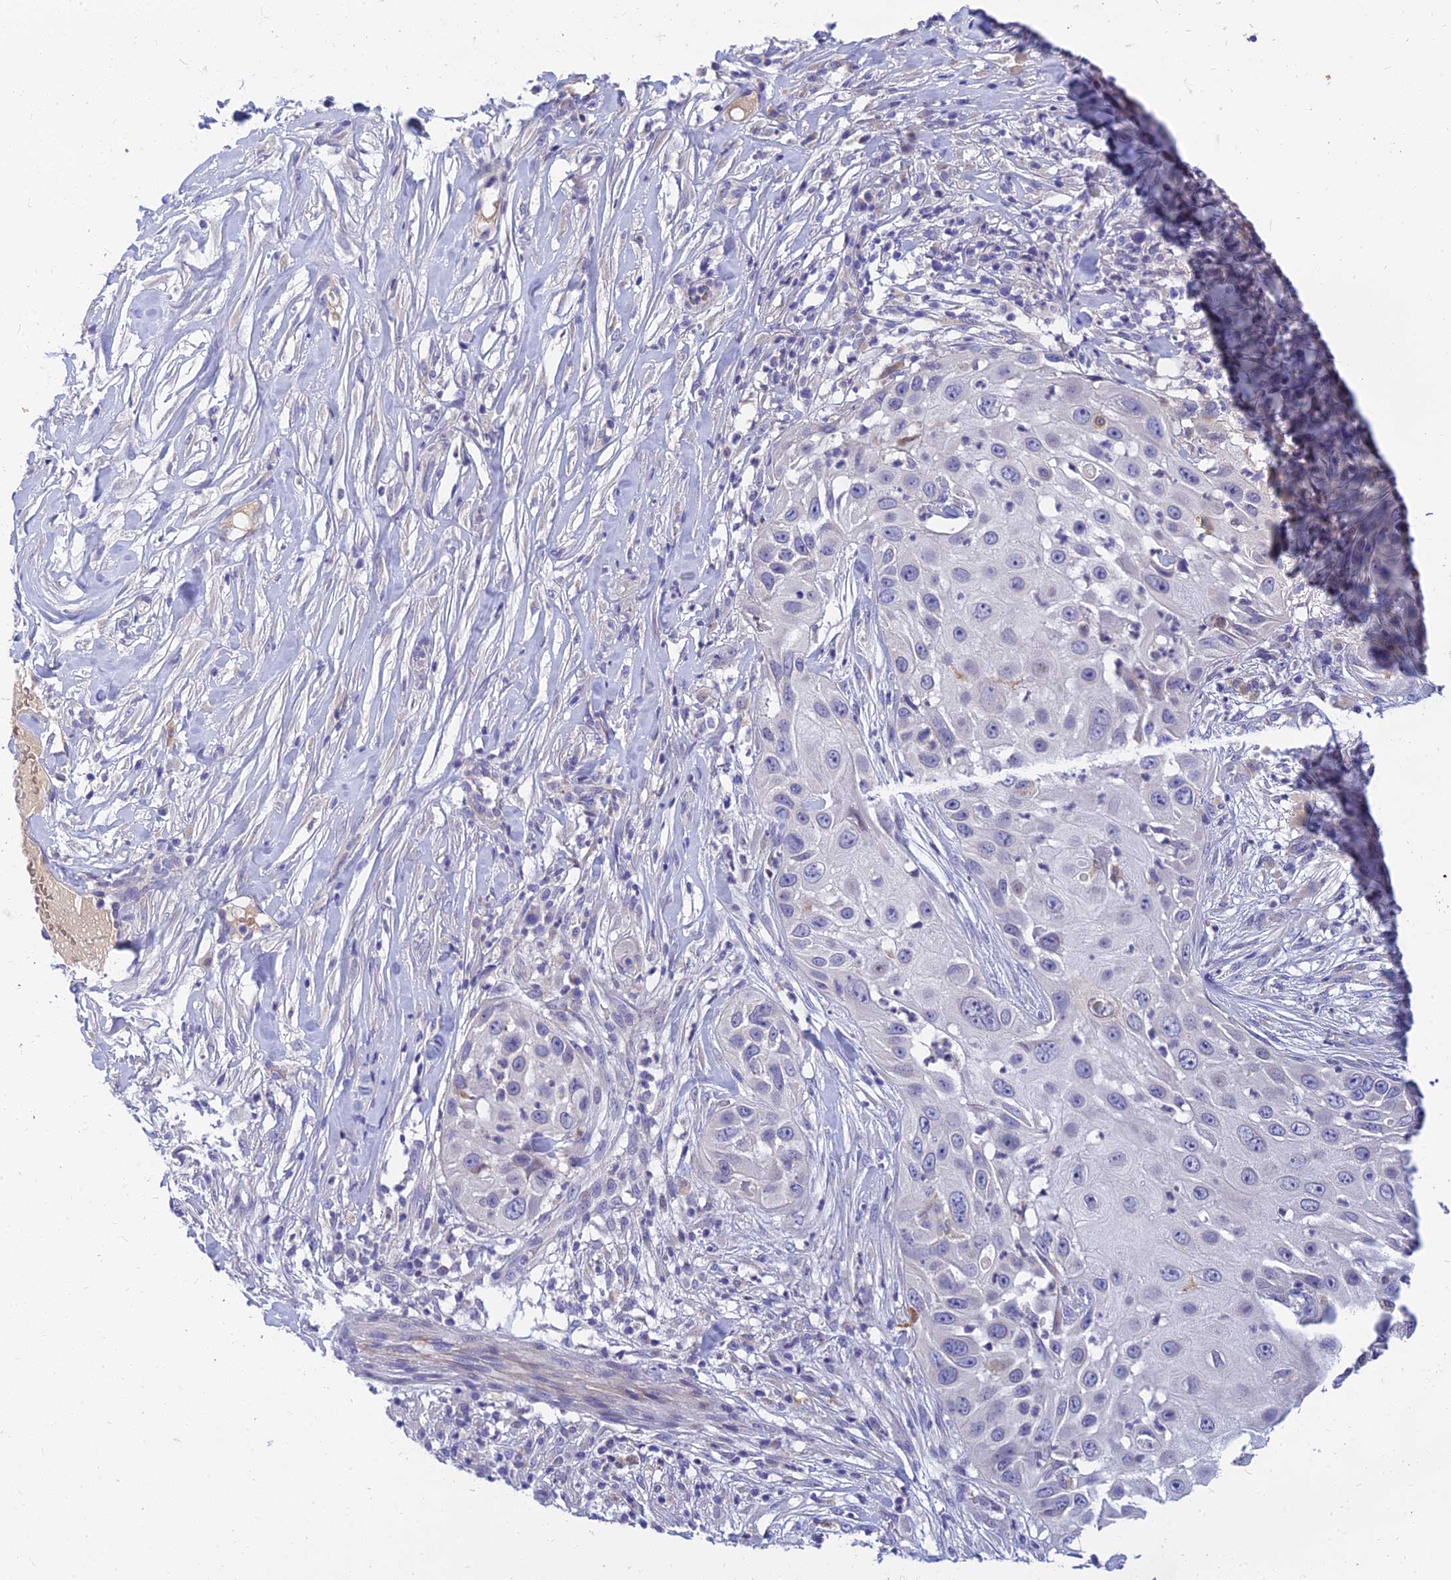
{"staining": {"intensity": "negative", "quantity": "none", "location": "none"}, "tissue": "skin cancer", "cell_type": "Tumor cells", "image_type": "cancer", "snomed": [{"axis": "morphology", "description": "Squamous cell carcinoma, NOS"}, {"axis": "topography", "description": "Skin"}], "caption": "Skin cancer (squamous cell carcinoma) was stained to show a protein in brown. There is no significant positivity in tumor cells. (Brightfield microscopy of DAB IHC at high magnification).", "gene": "ANKS4B", "patient": {"sex": "female", "age": 44}}